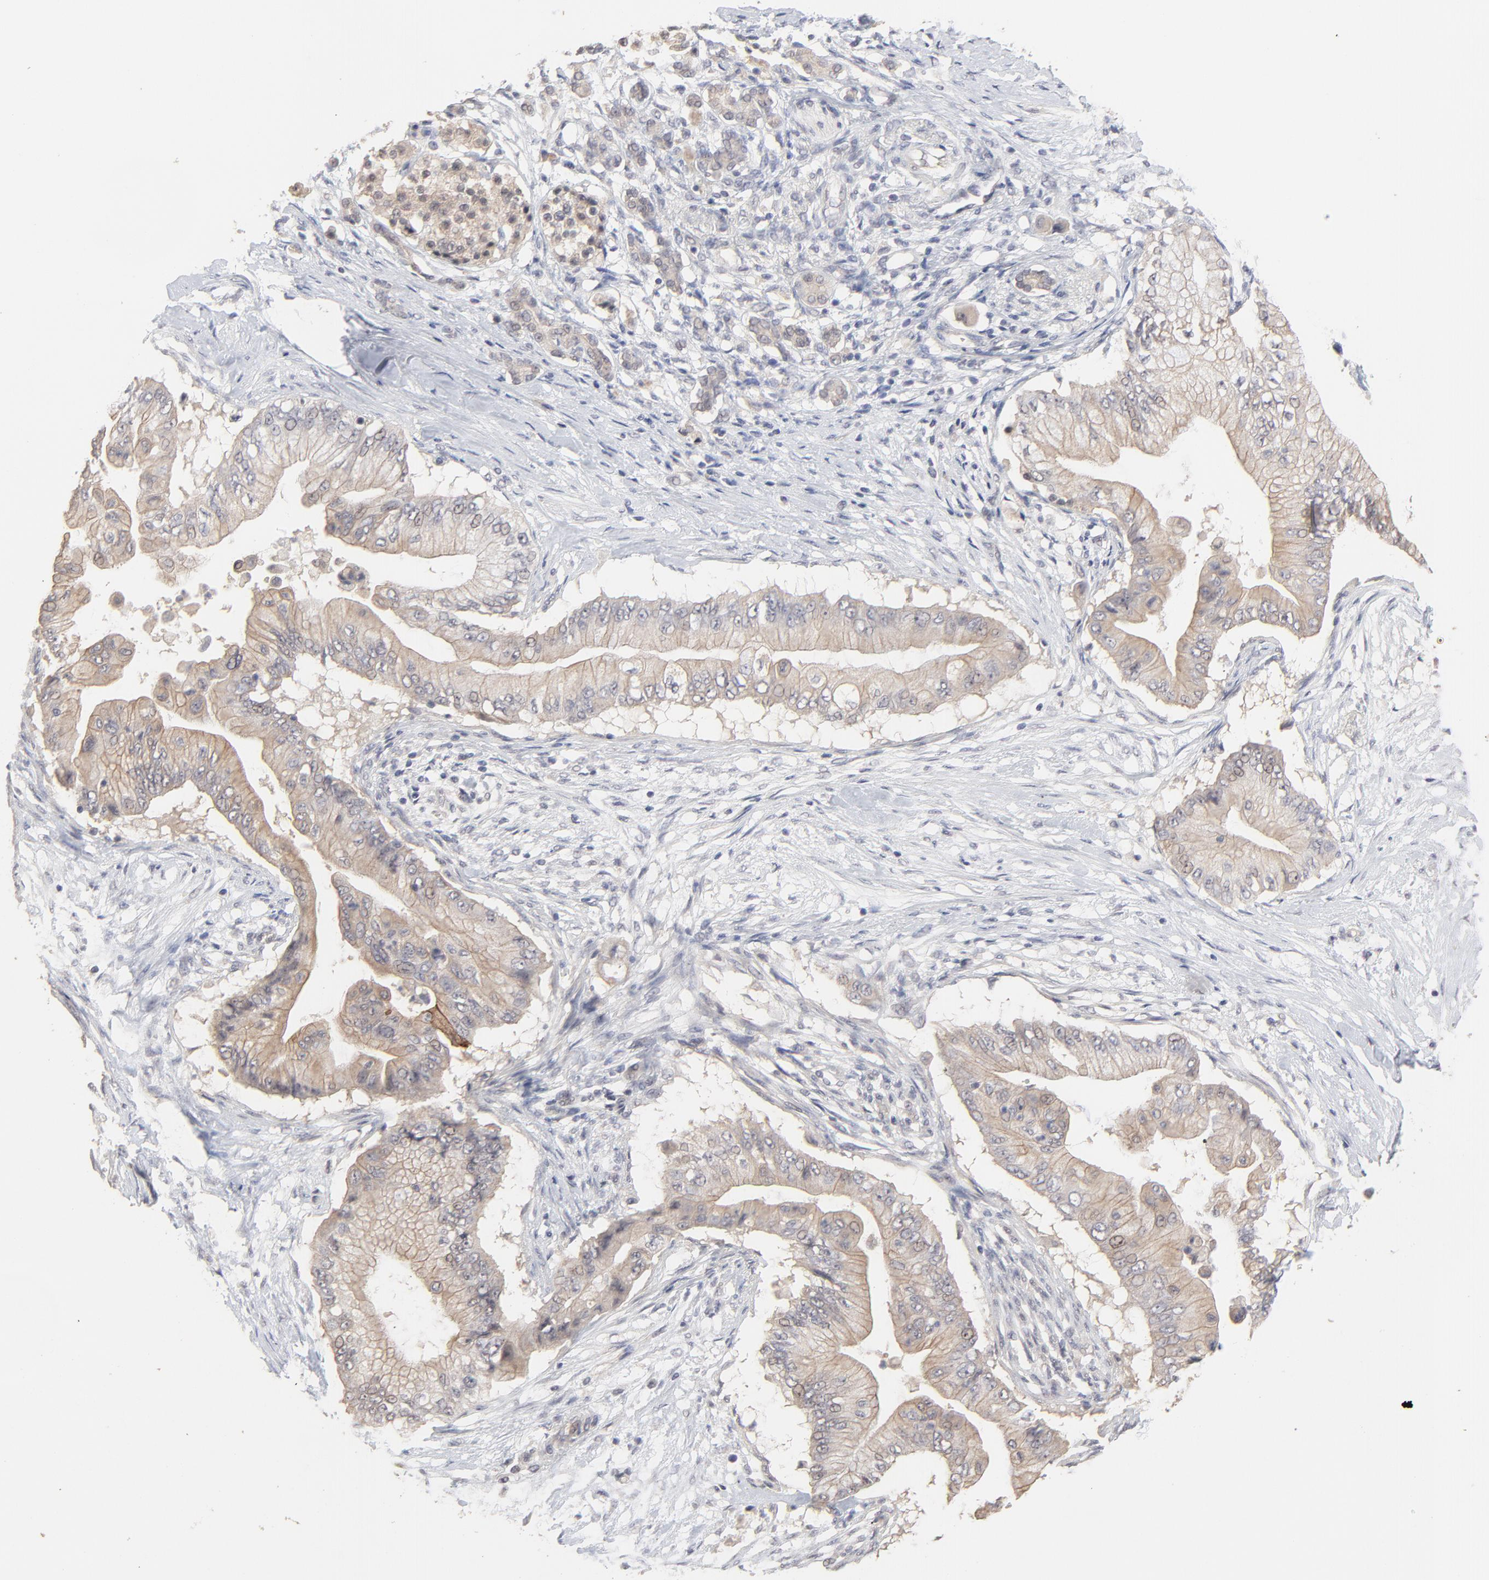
{"staining": {"intensity": "weak", "quantity": ">75%", "location": "cytoplasmic/membranous"}, "tissue": "pancreatic cancer", "cell_type": "Tumor cells", "image_type": "cancer", "snomed": [{"axis": "morphology", "description": "Adenocarcinoma, NOS"}, {"axis": "topography", "description": "Pancreas"}], "caption": "A low amount of weak cytoplasmic/membranous positivity is identified in approximately >75% of tumor cells in pancreatic adenocarcinoma tissue.", "gene": "FAM199X", "patient": {"sex": "male", "age": 62}}